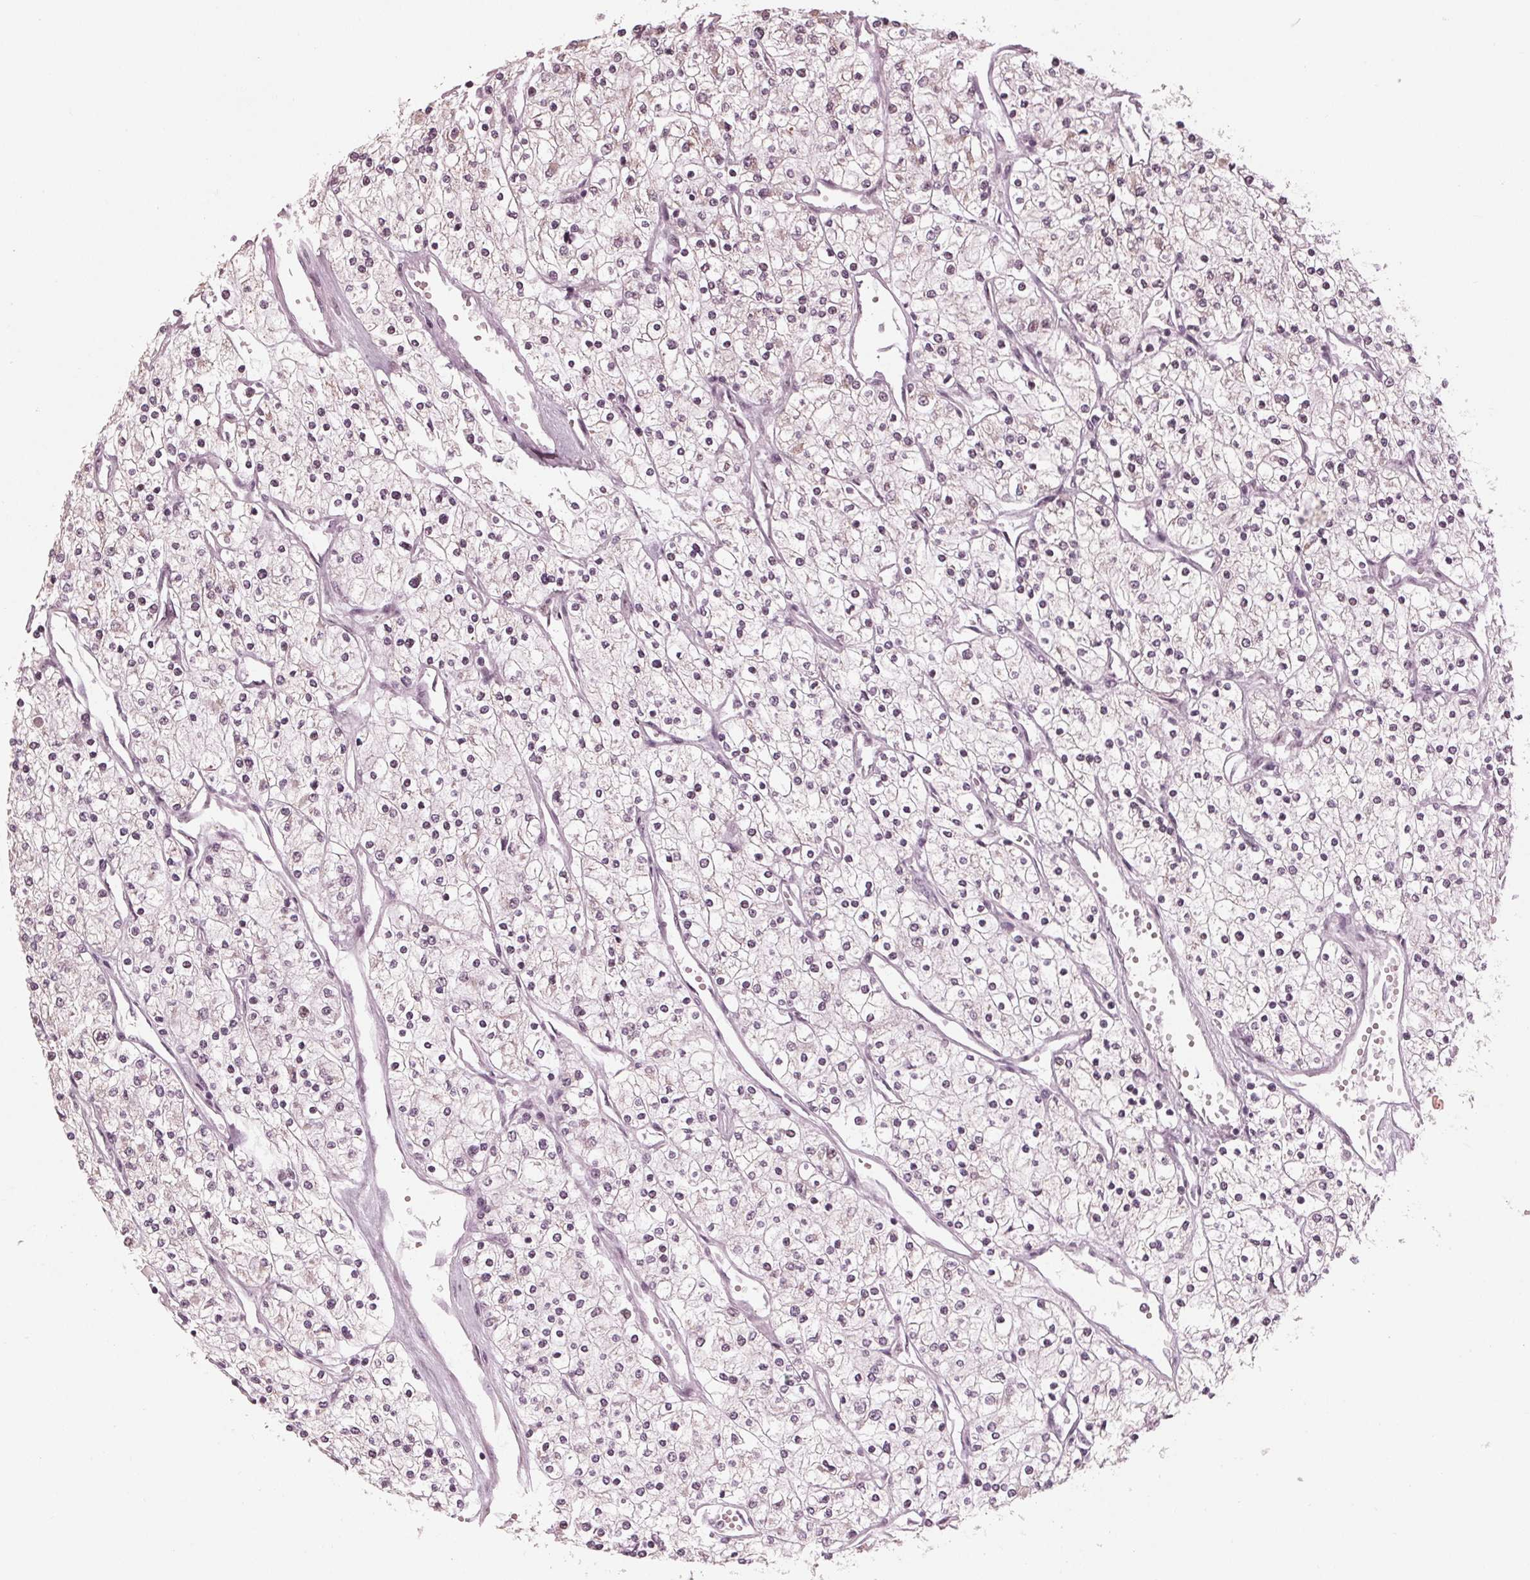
{"staining": {"intensity": "negative", "quantity": "none", "location": "none"}, "tissue": "renal cancer", "cell_type": "Tumor cells", "image_type": "cancer", "snomed": [{"axis": "morphology", "description": "Adenocarcinoma, NOS"}, {"axis": "topography", "description": "Kidney"}], "caption": "Tumor cells show no significant protein expression in renal cancer (adenocarcinoma).", "gene": "ADPRHL1", "patient": {"sex": "male", "age": 80}}